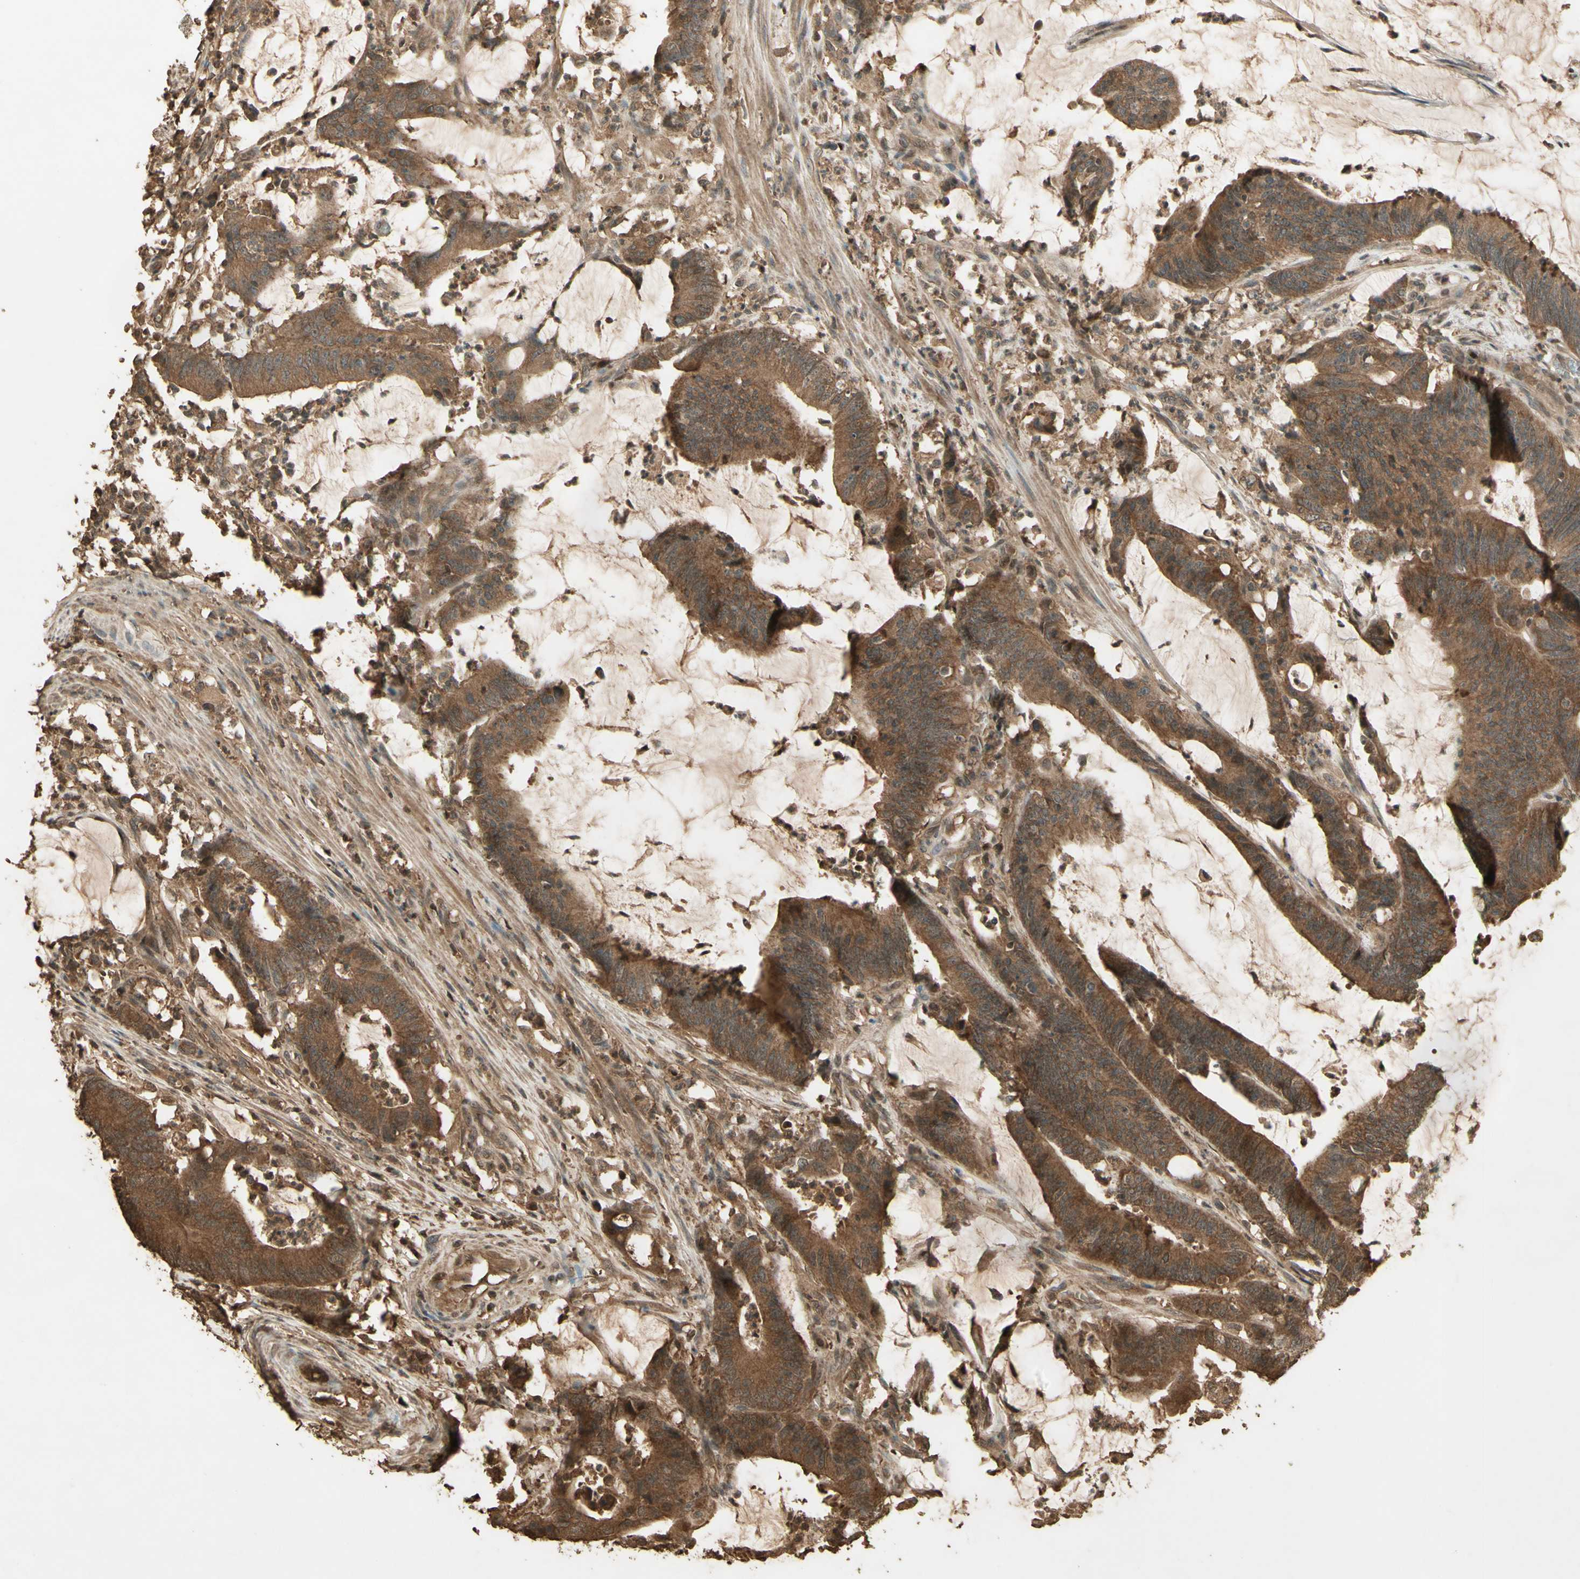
{"staining": {"intensity": "moderate", "quantity": ">75%", "location": "cytoplasmic/membranous"}, "tissue": "colorectal cancer", "cell_type": "Tumor cells", "image_type": "cancer", "snomed": [{"axis": "morphology", "description": "Adenocarcinoma, NOS"}, {"axis": "topography", "description": "Rectum"}], "caption": "Immunohistochemistry (IHC) staining of adenocarcinoma (colorectal), which shows medium levels of moderate cytoplasmic/membranous expression in about >75% of tumor cells indicating moderate cytoplasmic/membranous protein expression. The staining was performed using DAB (brown) for protein detection and nuclei were counterstained in hematoxylin (blue).", "gene": "SMAD9", "patient": {"sex": "female", "age": 66}}